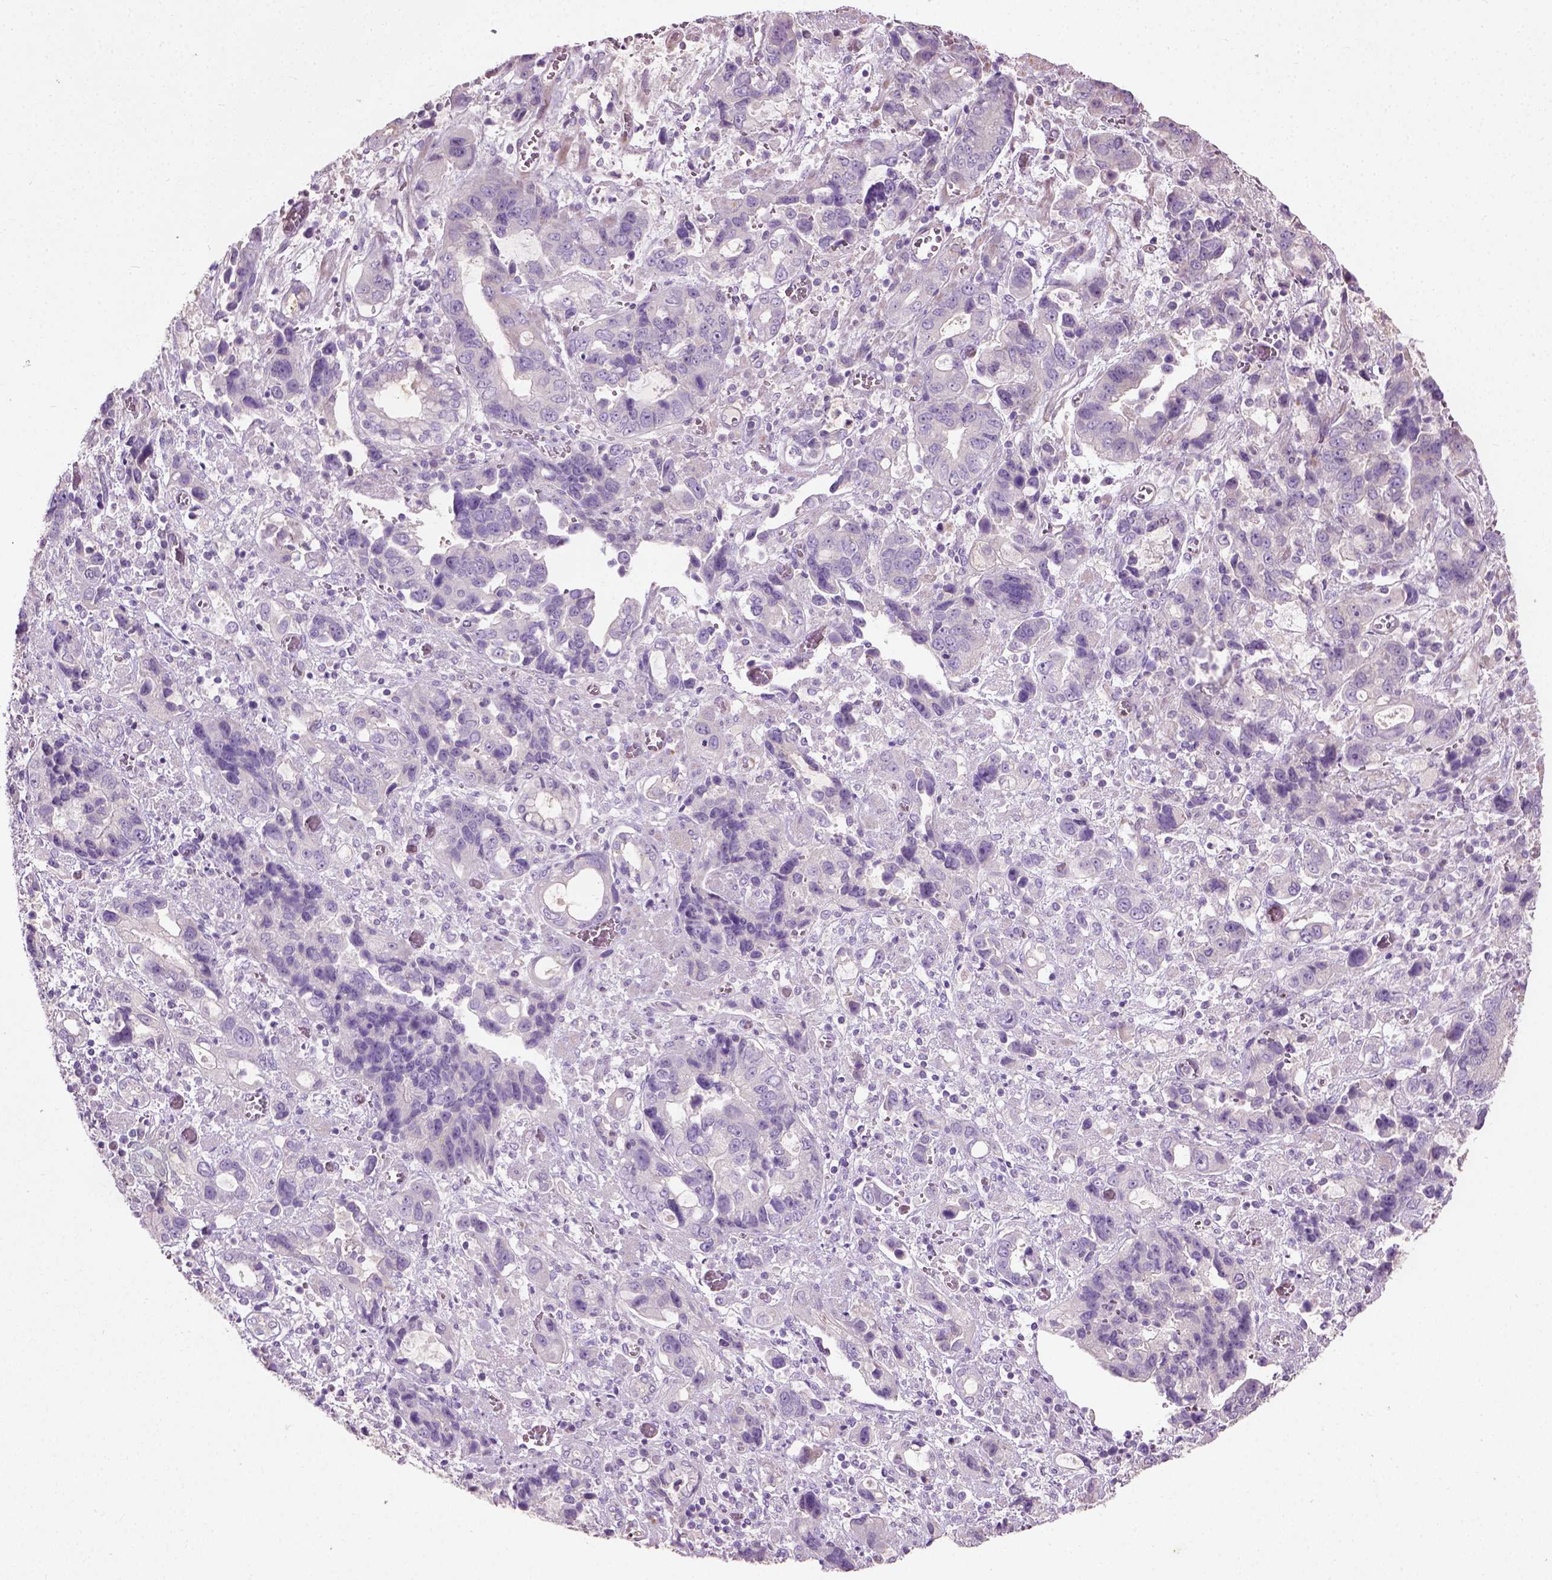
{"staining": {"intensity": "negative", "quantity": "none", "location": "none"}, "tissue": "stomach cancer", "cell_type": "Tumor cells", "image_type": "cancer", "snomed": [{"axis": "morphology", "description": "Adenocarcinoma, NOS"}, {"axis": "topography", "description": "Stomach, upper"}], "caption": "An immunohistochemistry (IHC) photomicrograph of adenocarcinoma (stomach) is shown. There is no staining in tumor cells of adenocarcinoma (stomach).", "gene": "PKP3", "patient": {"sex": "female", "age": 81}}